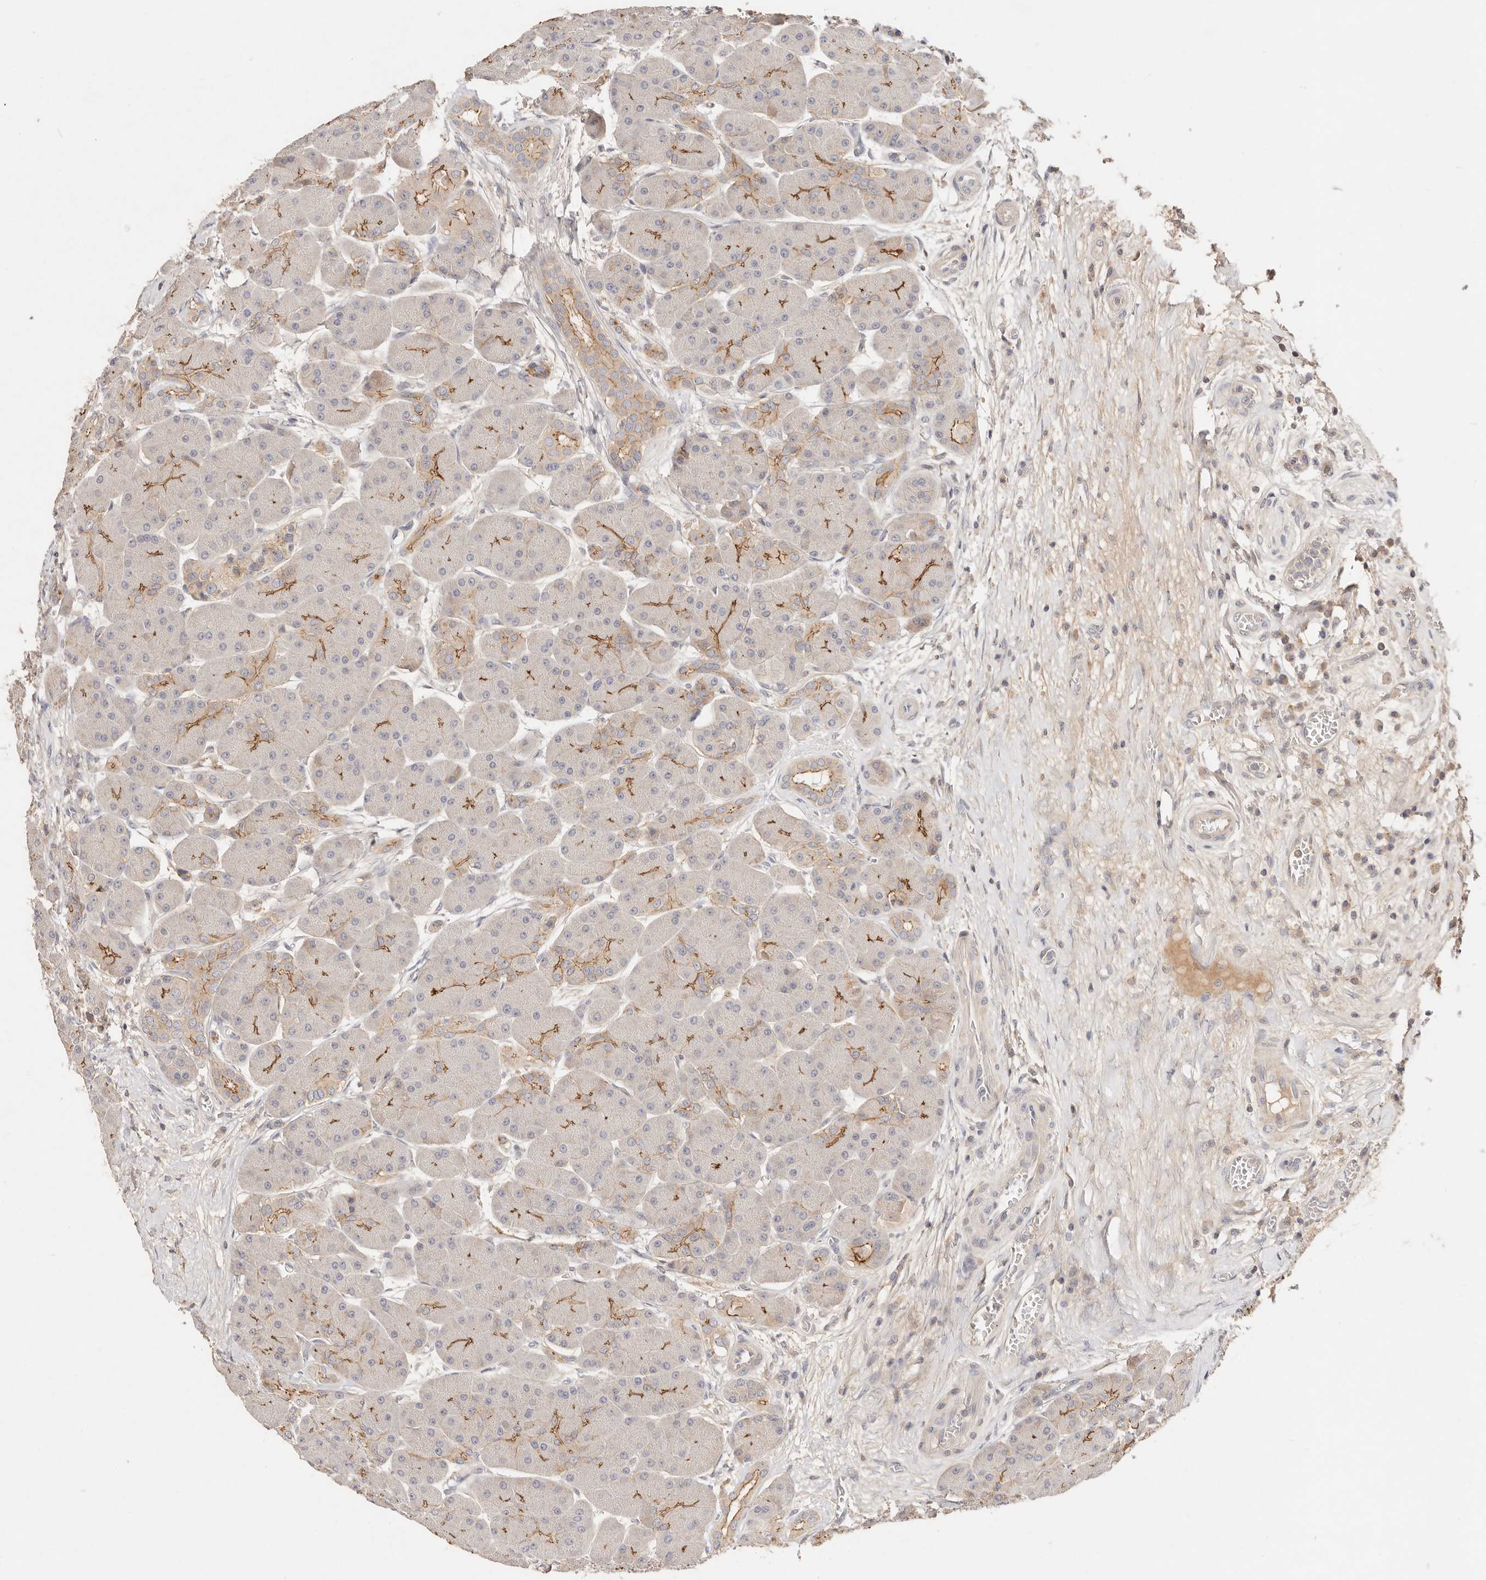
{"staining": {"intensity": "moderate", "quantity": "<25%", "location": "cytoplasmic/membranous"}, "tissue": "pancreas", "cell_type": "Exocrine glandular cells", "image_type": "normal", "snomed": [{"axis": "morphology", "description": "Normal tissue, NOS"}, {"axis": "topography", "description": "Pancreas"}], "caption": "This photomicrograph shows immunohistochemistry staining of benign human pancreas, with low moderate cytoplasmic/membranous positivity in about <25% of exocrine glandular cells.", "gene": "CXADR", "patient": {"sex": "male", "age": 63}}